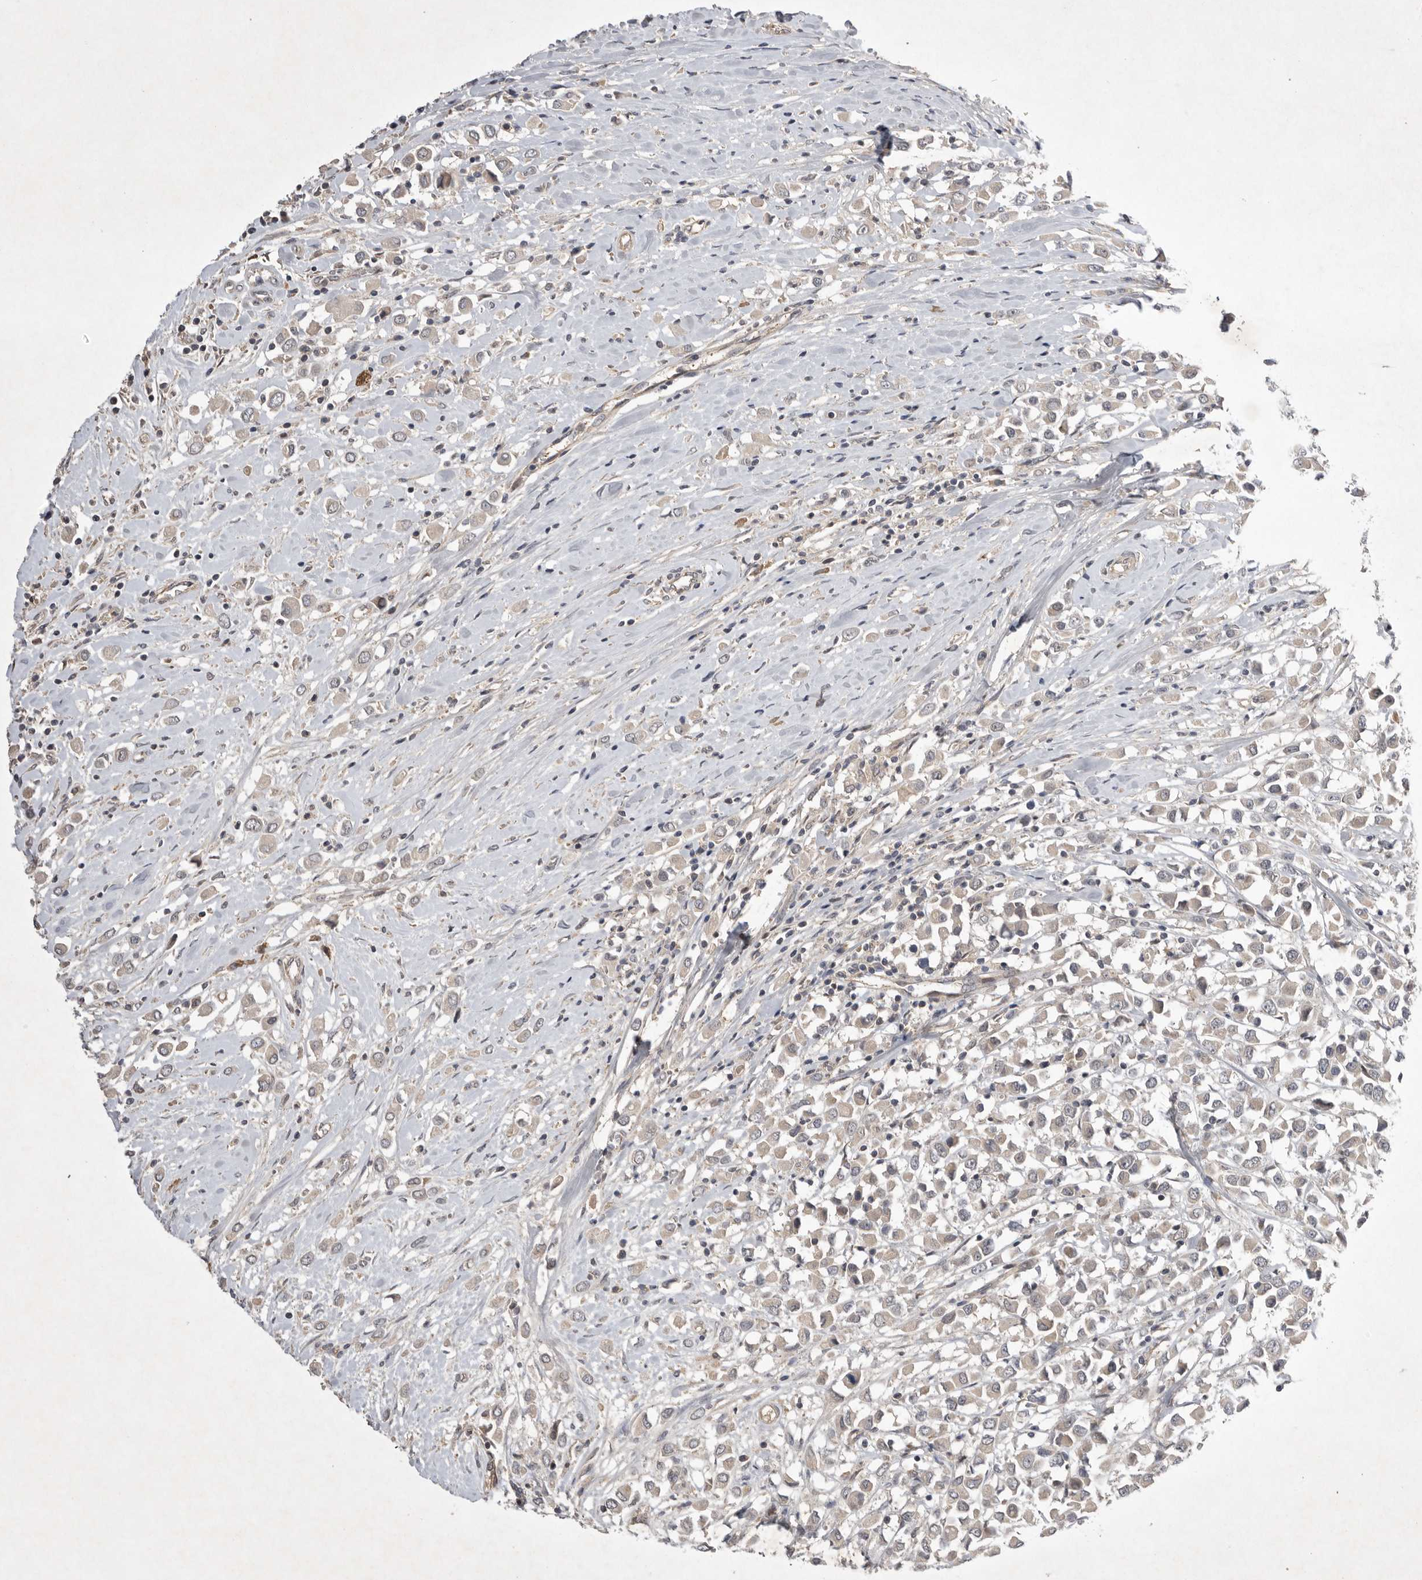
{"staining": {"intensity": "negative", "quantity": "none", "location": "none"}, "tissue": "breast cancer", "cell_type": "Tumor cells", "image_type": "cancer", "snomed": [{"axis": "morphology", "description": "Duct carcinoma"}, {"axis": "topography", "description": "Breast"}], "caption": "IHC micrograph of breast intraductal carcinoma stained for a protein (brown), which reveals no staining in tumor cells. (Stains: DAB (3,3'-diaminobenzidine) immunohistochemistry (IHC) with hematoxylin counter stain, Microscopy: brightfield microscopy at high magnification).", "gene": "NRCAM", "patient": {"sex": "female", "age": 61}}